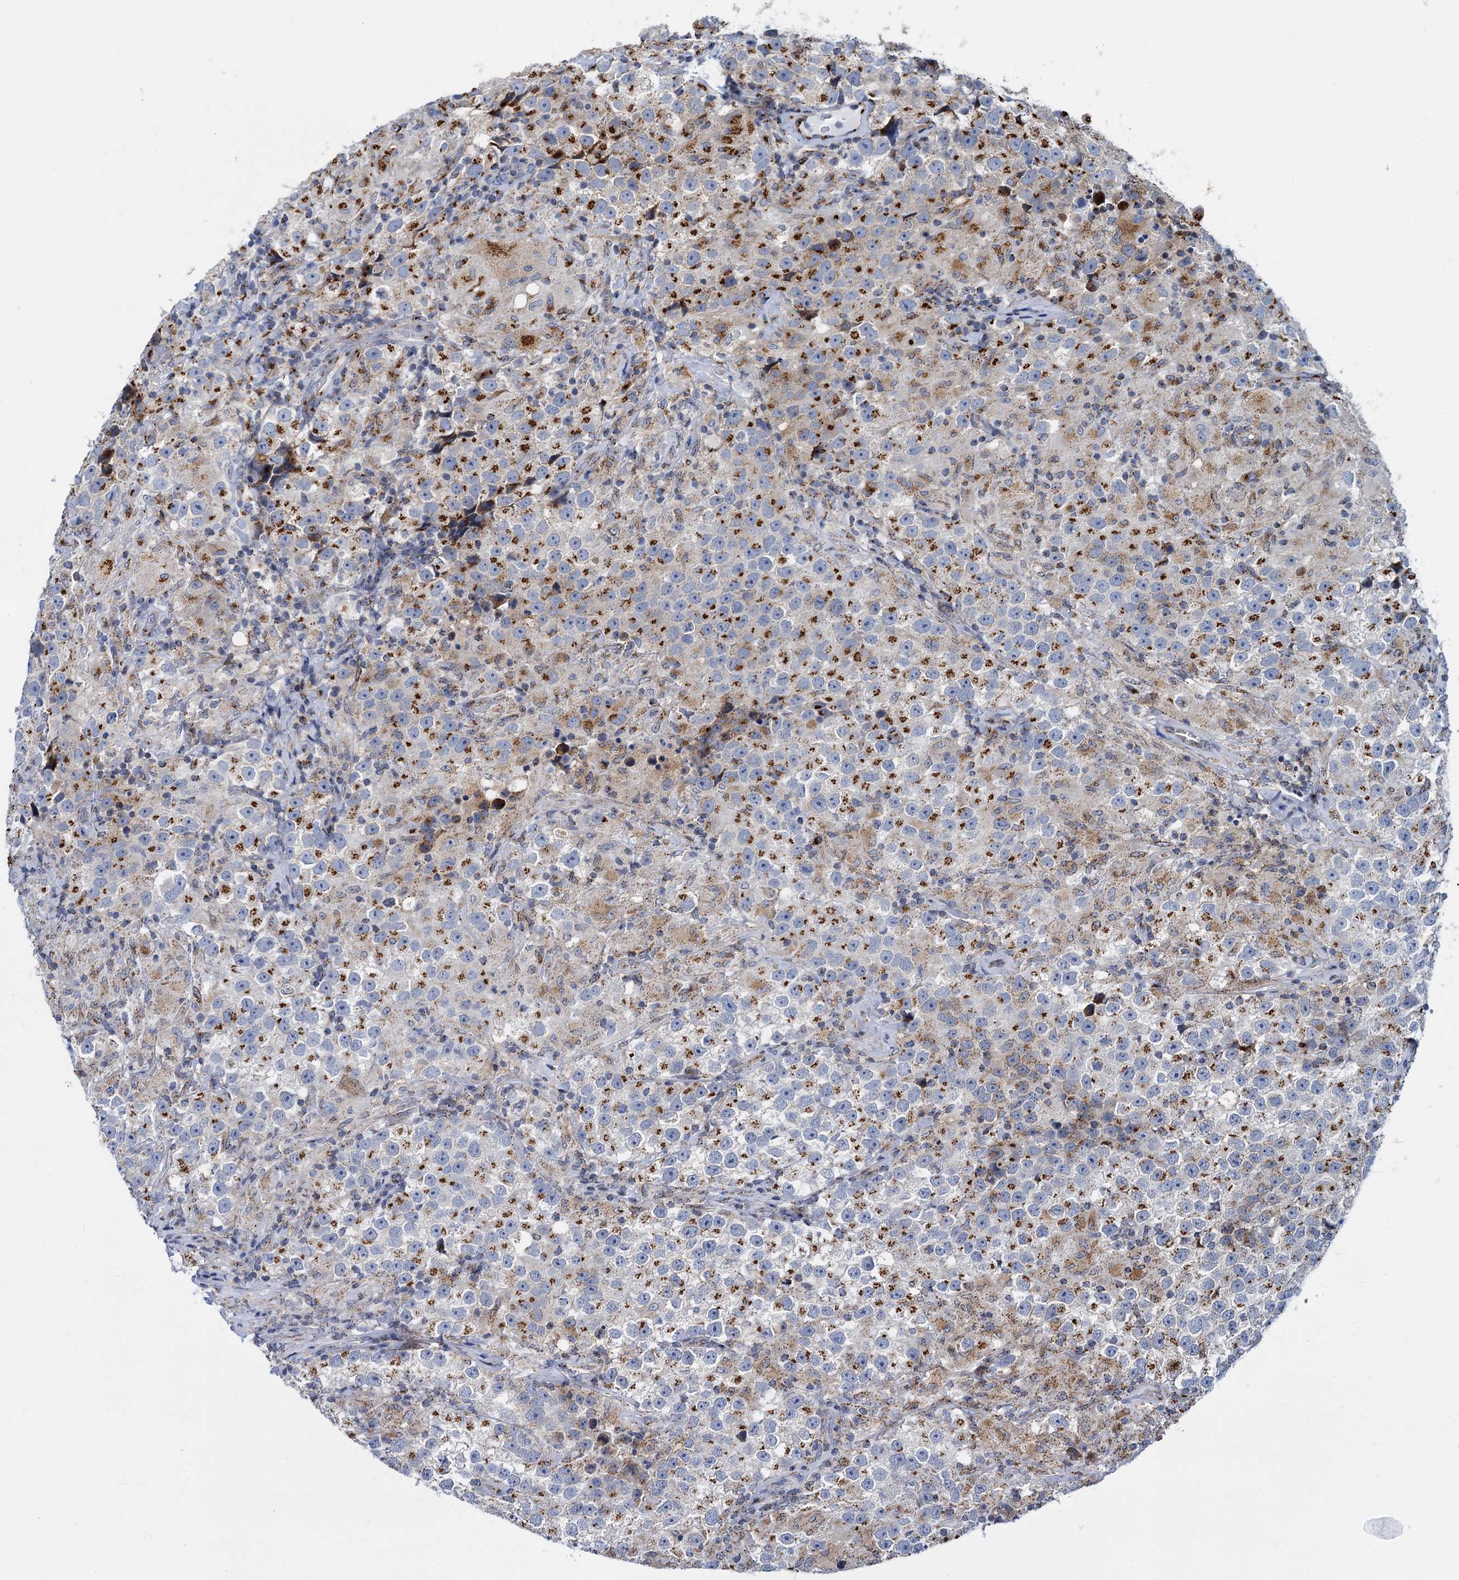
{"staining": {"intensity": "moderate", "quantity": "25%-75%", "location": "cytoplasmic/membranous"}, "tissue": "testis cancer", "cell_type": "Tumor cells", "image_type": "cancer", "snomed": [{"axis": "morphology", "description": "Seminoma, NOS"}, {"axis": "topography", "description": "Testis"}], "caption": "Testis seminoma tissue reveals moderate cytoplasmic/membranous positivity in about 25%-75% of tumor cells", "gene": "SUPT20H", "patient": {"sex": "male", "age": 46}}